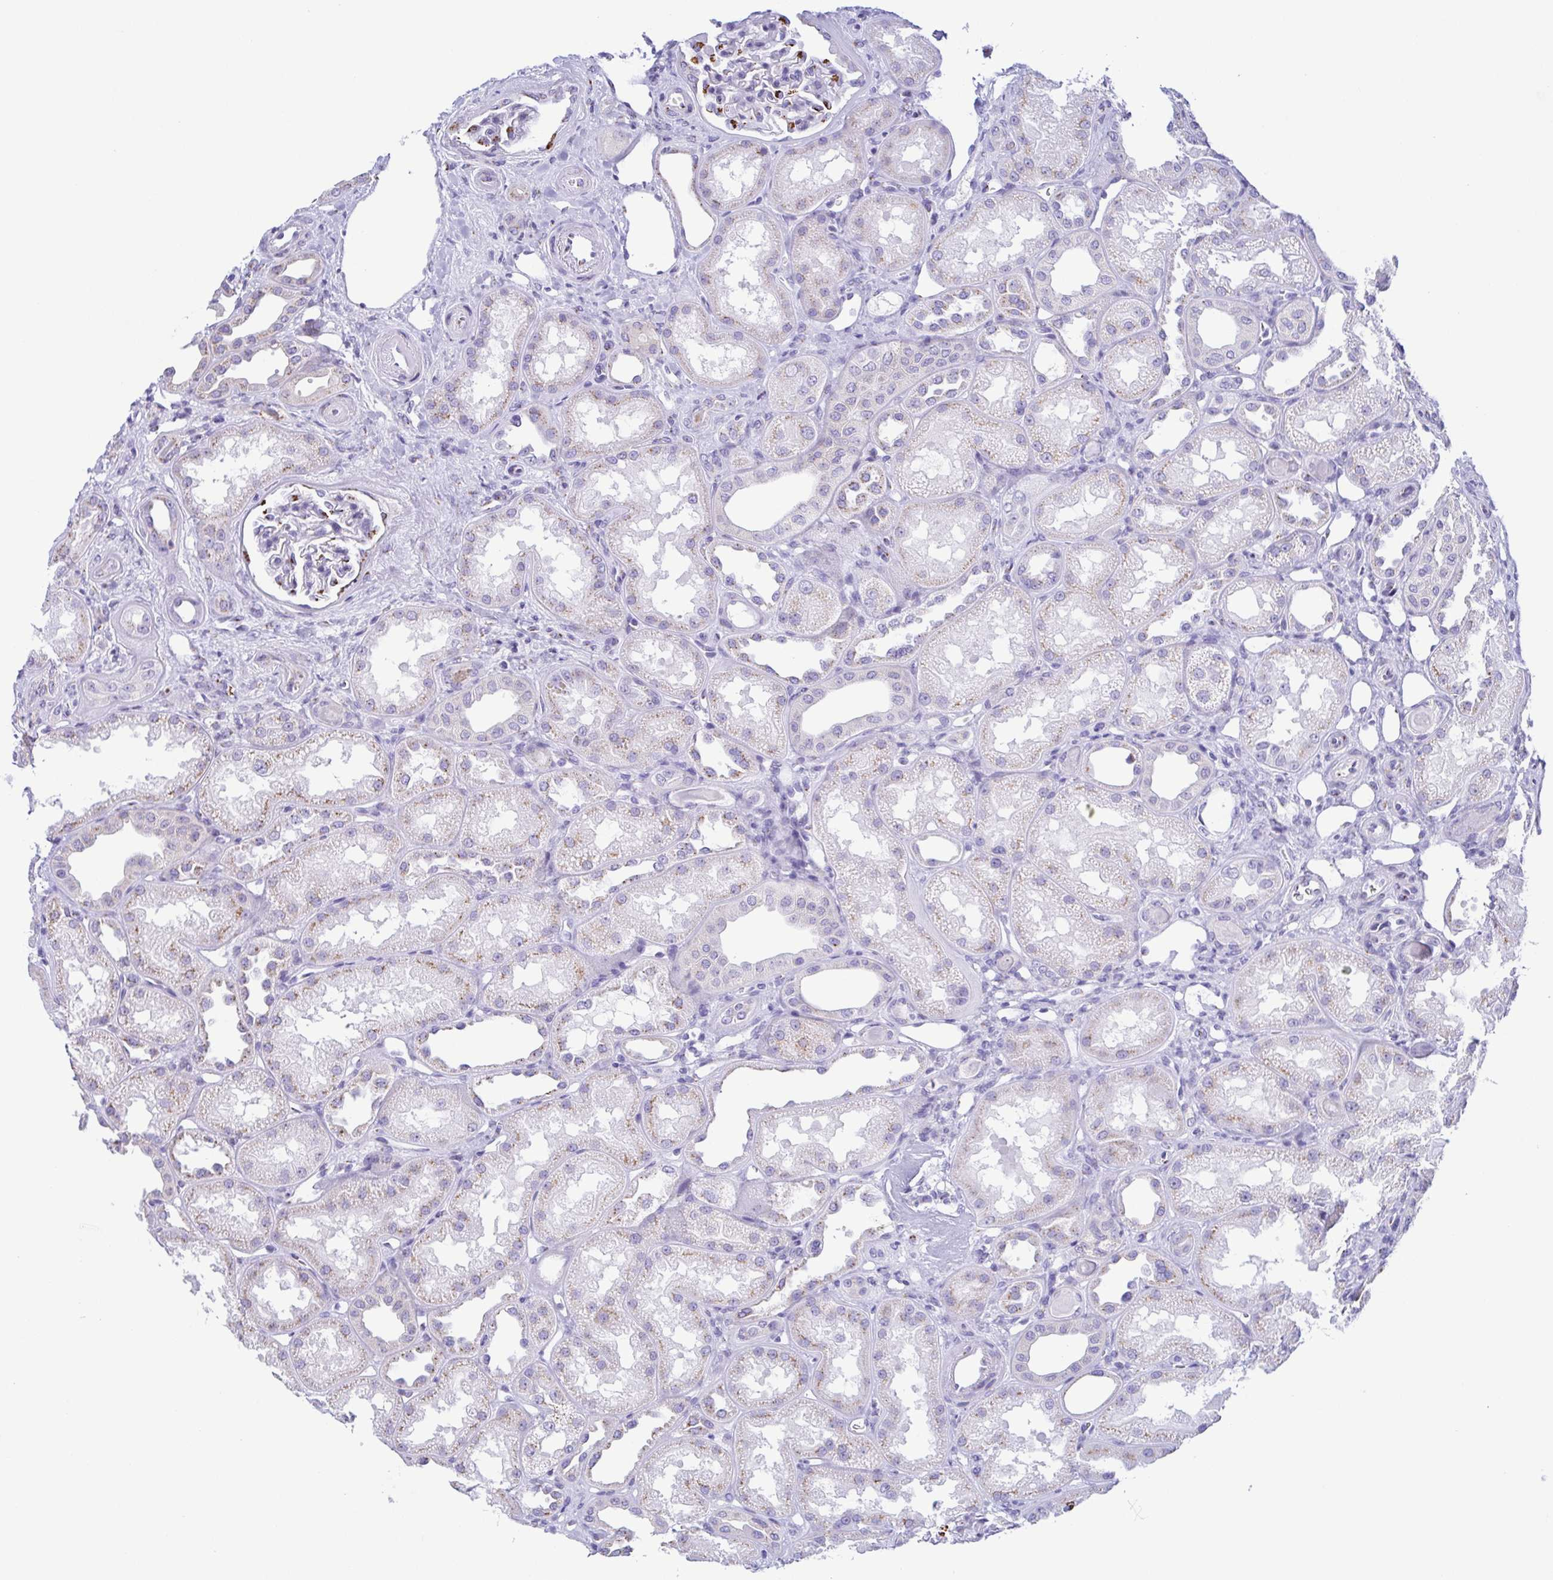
{"staining": {"intensity": "moderate", "quantity": "<25%", "location": "cytoplasmic/membranous"}, "tissue": "kidney", "cell_type": "Cells in glomeruli", "image_type": "normal", "snomed": [{"axis": "morphology", "description": "Normal tissue, NOS"}, {"axis": "topography", "description": "Kidney"}], "caption": "Cells in glomeruli display moderate cytoplasmic/membranous expression in about <25% of cells in unremarkable kidney.", "gene": "SULT1B1", "patient": {"sex": "male", "age": 61}}